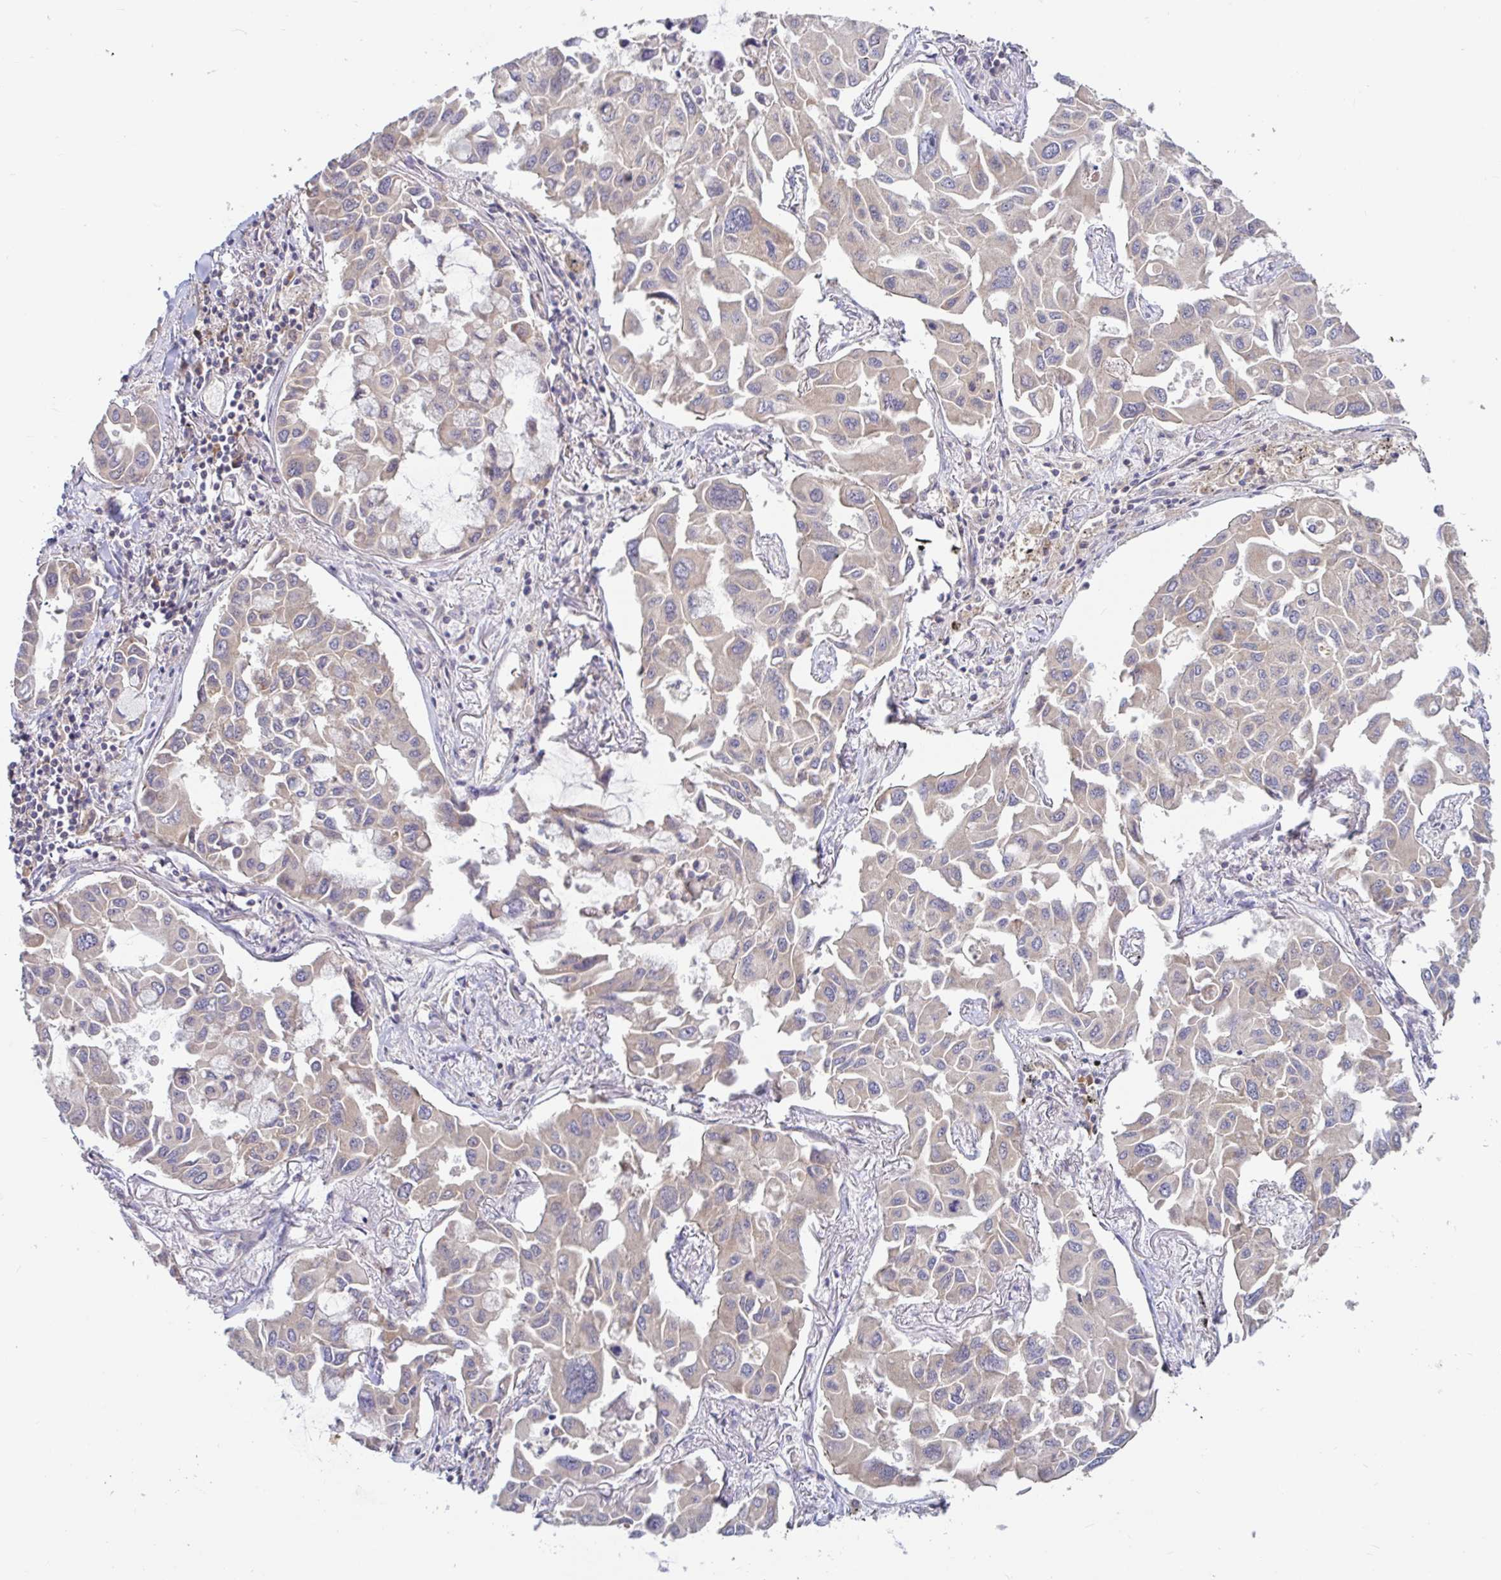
{"staining": {"intensity": "weak", "quantity": "25%-75%", "location": "cytoplasmic/membranous"}, "tissue": "lung cancer", "cell_type": "Tumor cells", "image_type": "cancer", "snomed": [{"axis": "morphology", "description": "Adenocarcinoma, NOS"}, {"axis": "topography", "description": "Lung"}], "caption": "A micrograph of human lung cancer (adenocarcinoma) stained for a protein shows weak cytoplasmic/membranous brown staining in tumor cells.", "gene": "LARP1", "patient": {"sex": "male", "age": 64}}